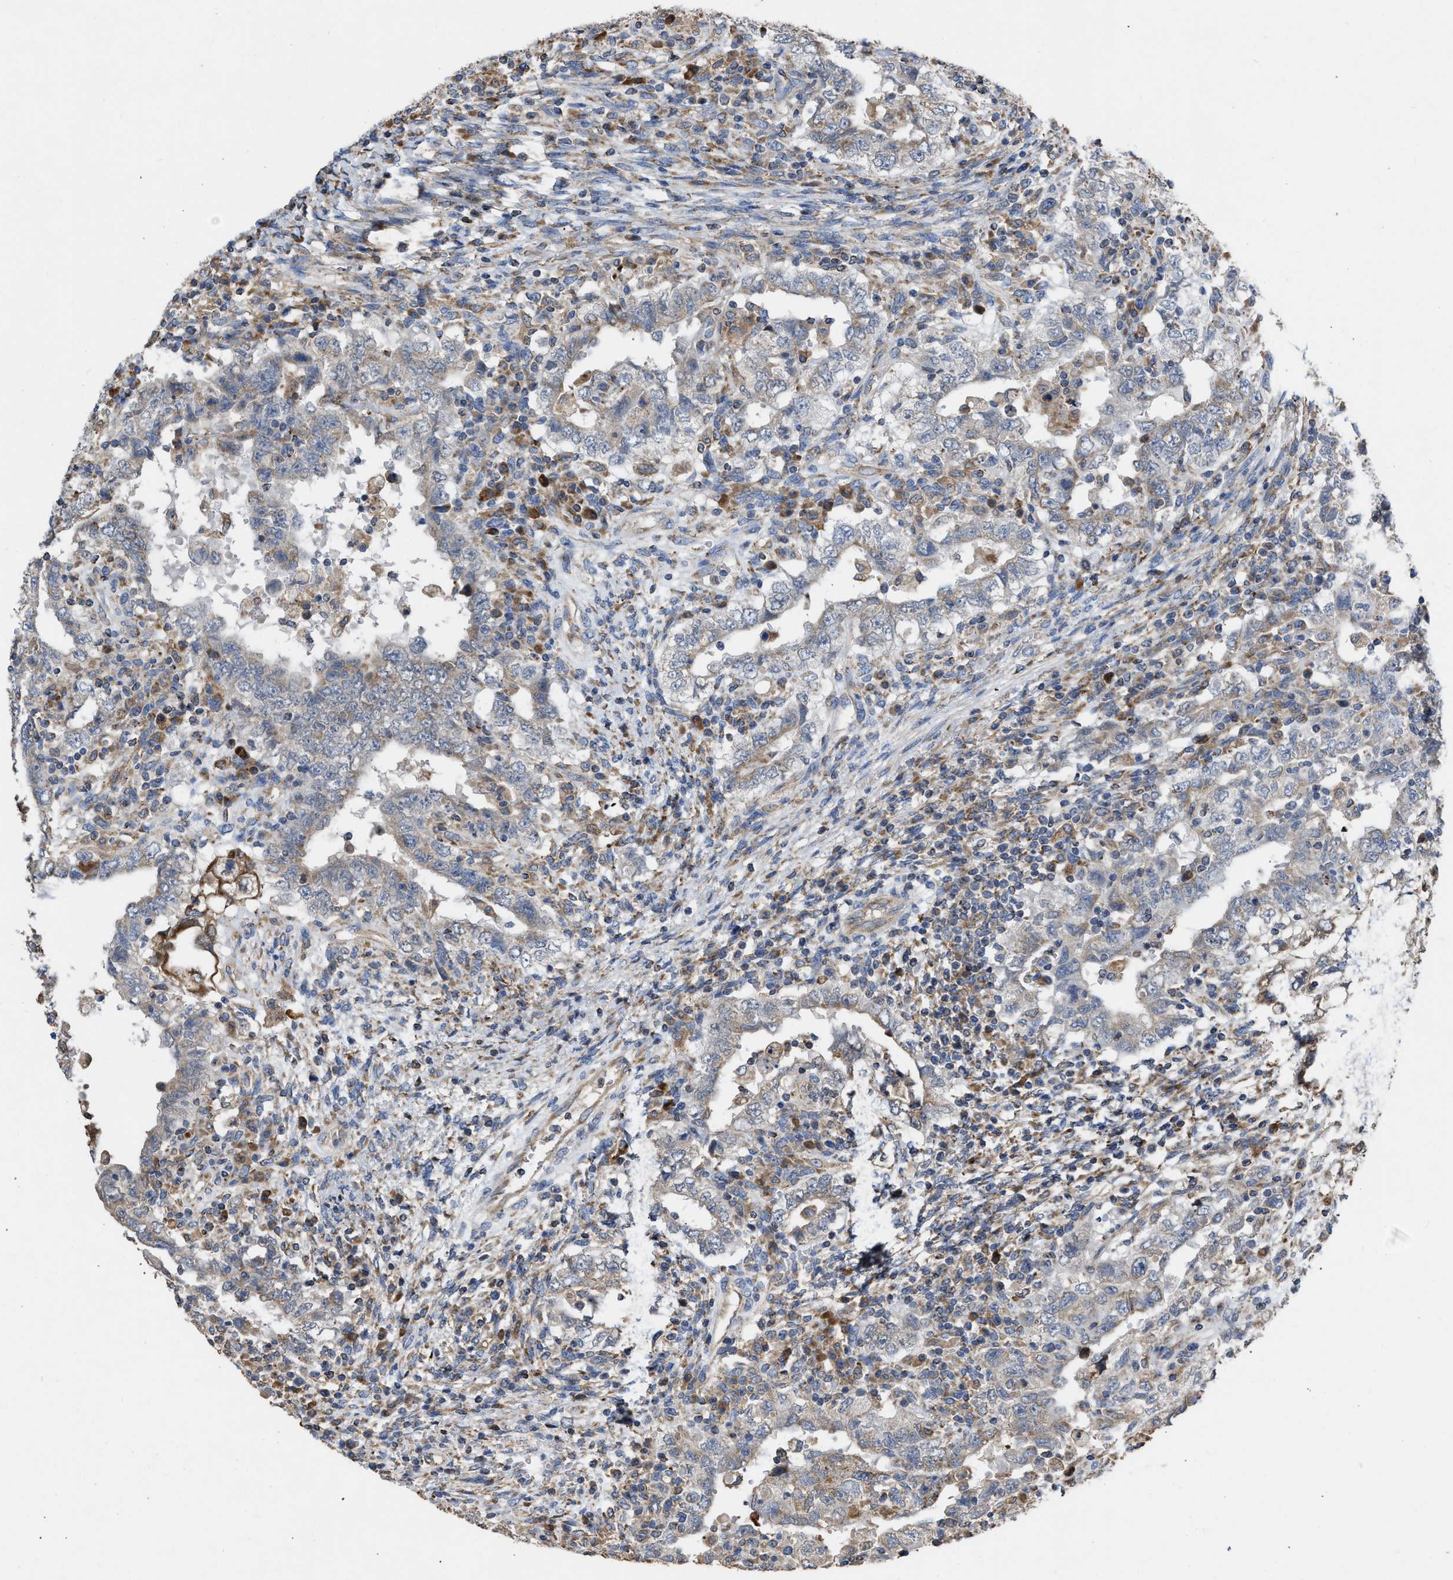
{"staining": {"intensity": "weak", "quantity": "25%-75%", "location": "cytoplasmic/membranous"}, "tissue": "testis cancer", "cell_type": "Tumor cells", "image_type": "cancer", "snomed": [{"axis": "morphology", "description": "Carcinoma, Embryonal, NOS"}, {"axis": "topography", "description": "Testis"}], "caption": "DAB (3,3'-diaminobenzidine) immunohistochemical staining of human embryonal carcinoma (testis) shows weak cytoplasmic/membranous protein positivity in about 25%-75% of tumor cells. The protein of interest is stained brown, and the nuclei are stained in blue (DAB IHC with brightfield microscopy, high magnification).", "gene": "AK2", "patient": {"sex": "male", "age": 26}}